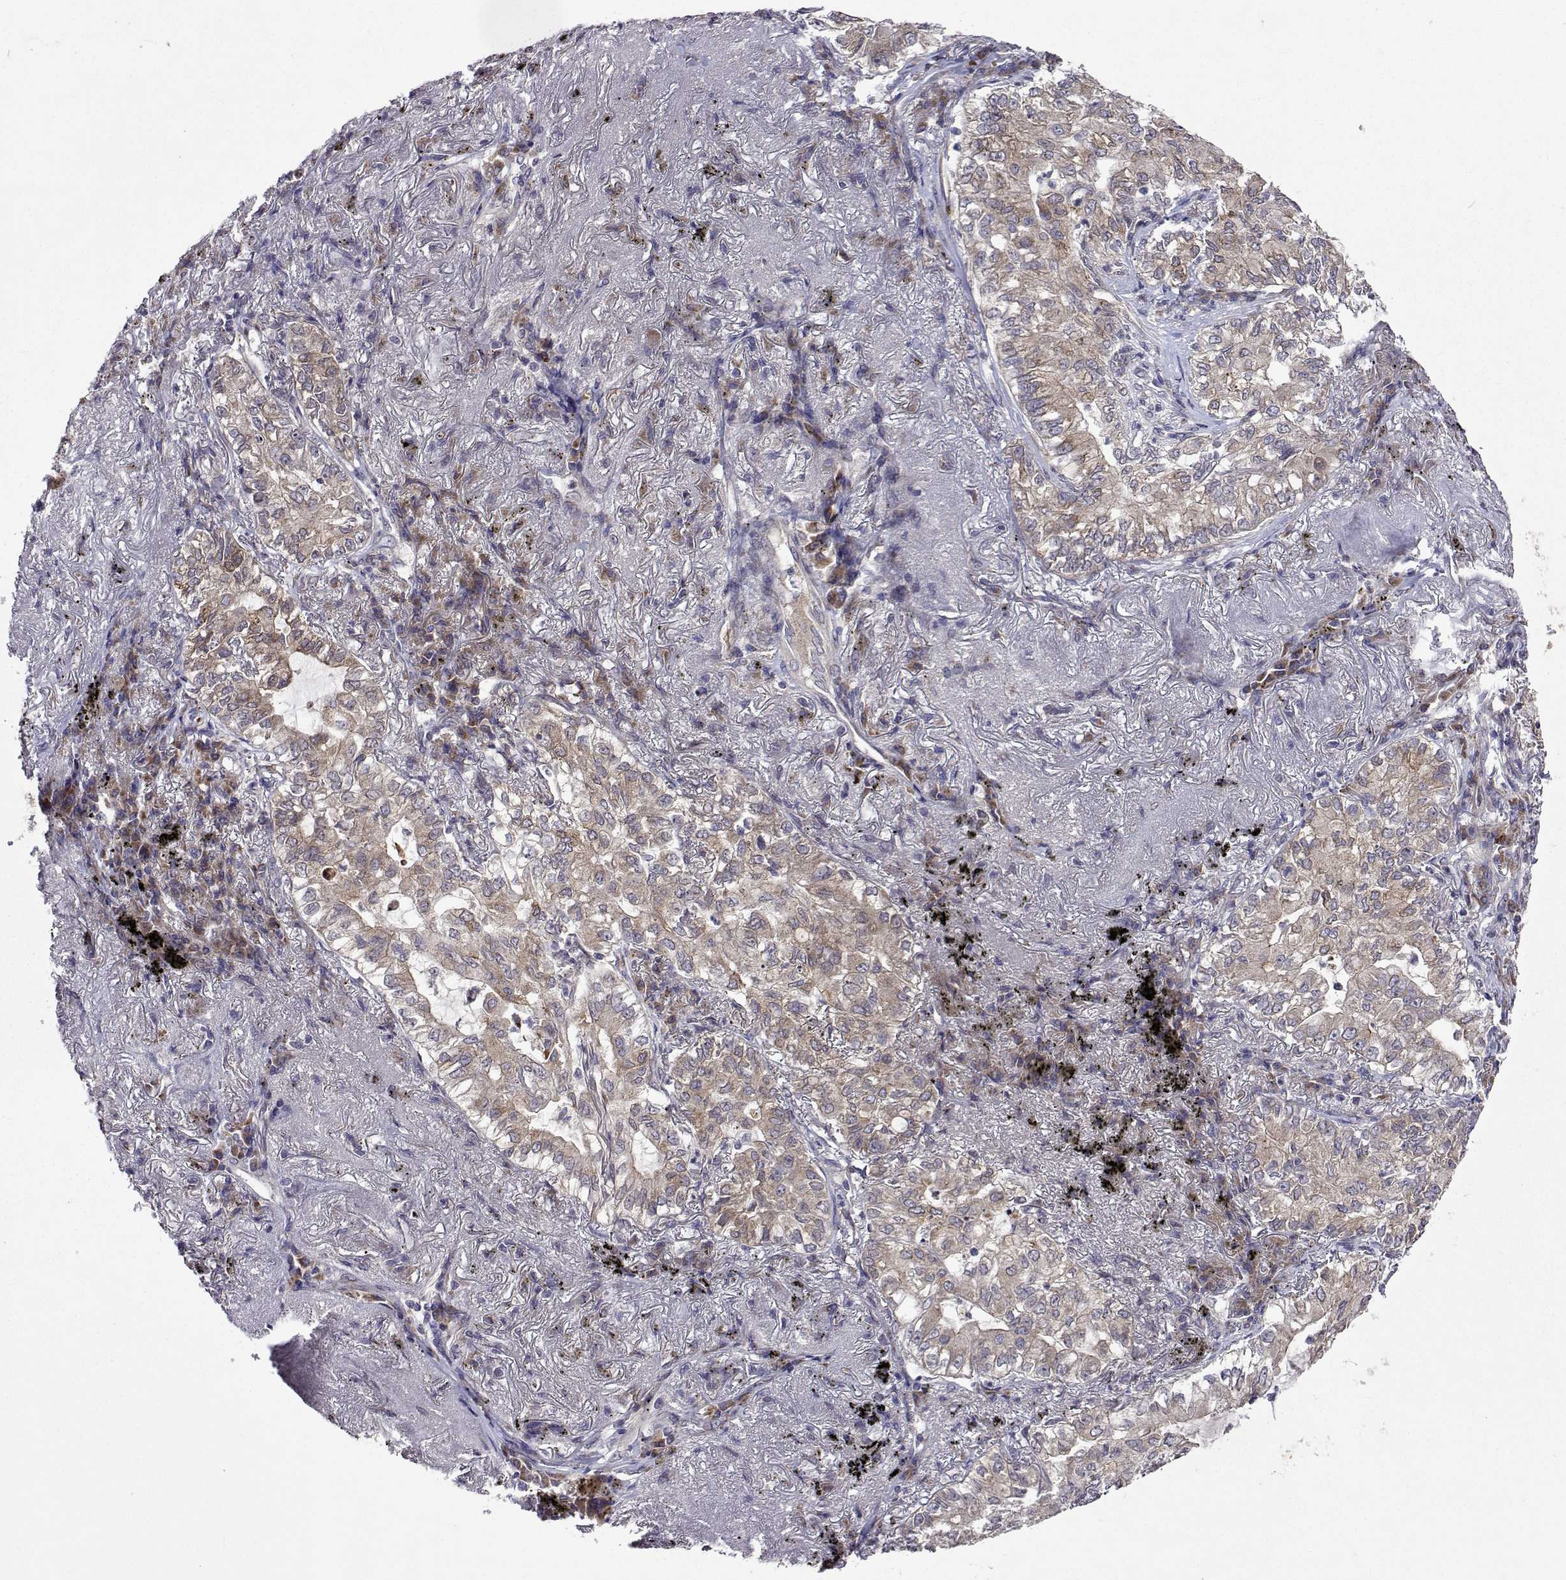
{"staining": {"intensity": "weak", "quantity": "25%-75%", "location": "cytoplasmic/membranous"}, "tissue": "lung cancer", "cell_type": "Tumor cells", "image_type": "cancer", "snomed": [{"axis": "morphology", "description": "Adenocarcinoma, NOS"}, {"axis": "topography", "description": "Lung"}], "caption": "Immunohistochemistry histopathology image of lung cancer stained for a protein (brown), which shows low levels of weak cytoplasmic/membranous expression in approximately 25%-75% of tumor cells.", "gene": "TARBP2", "patient": {"sex": "female", "age": 73}}